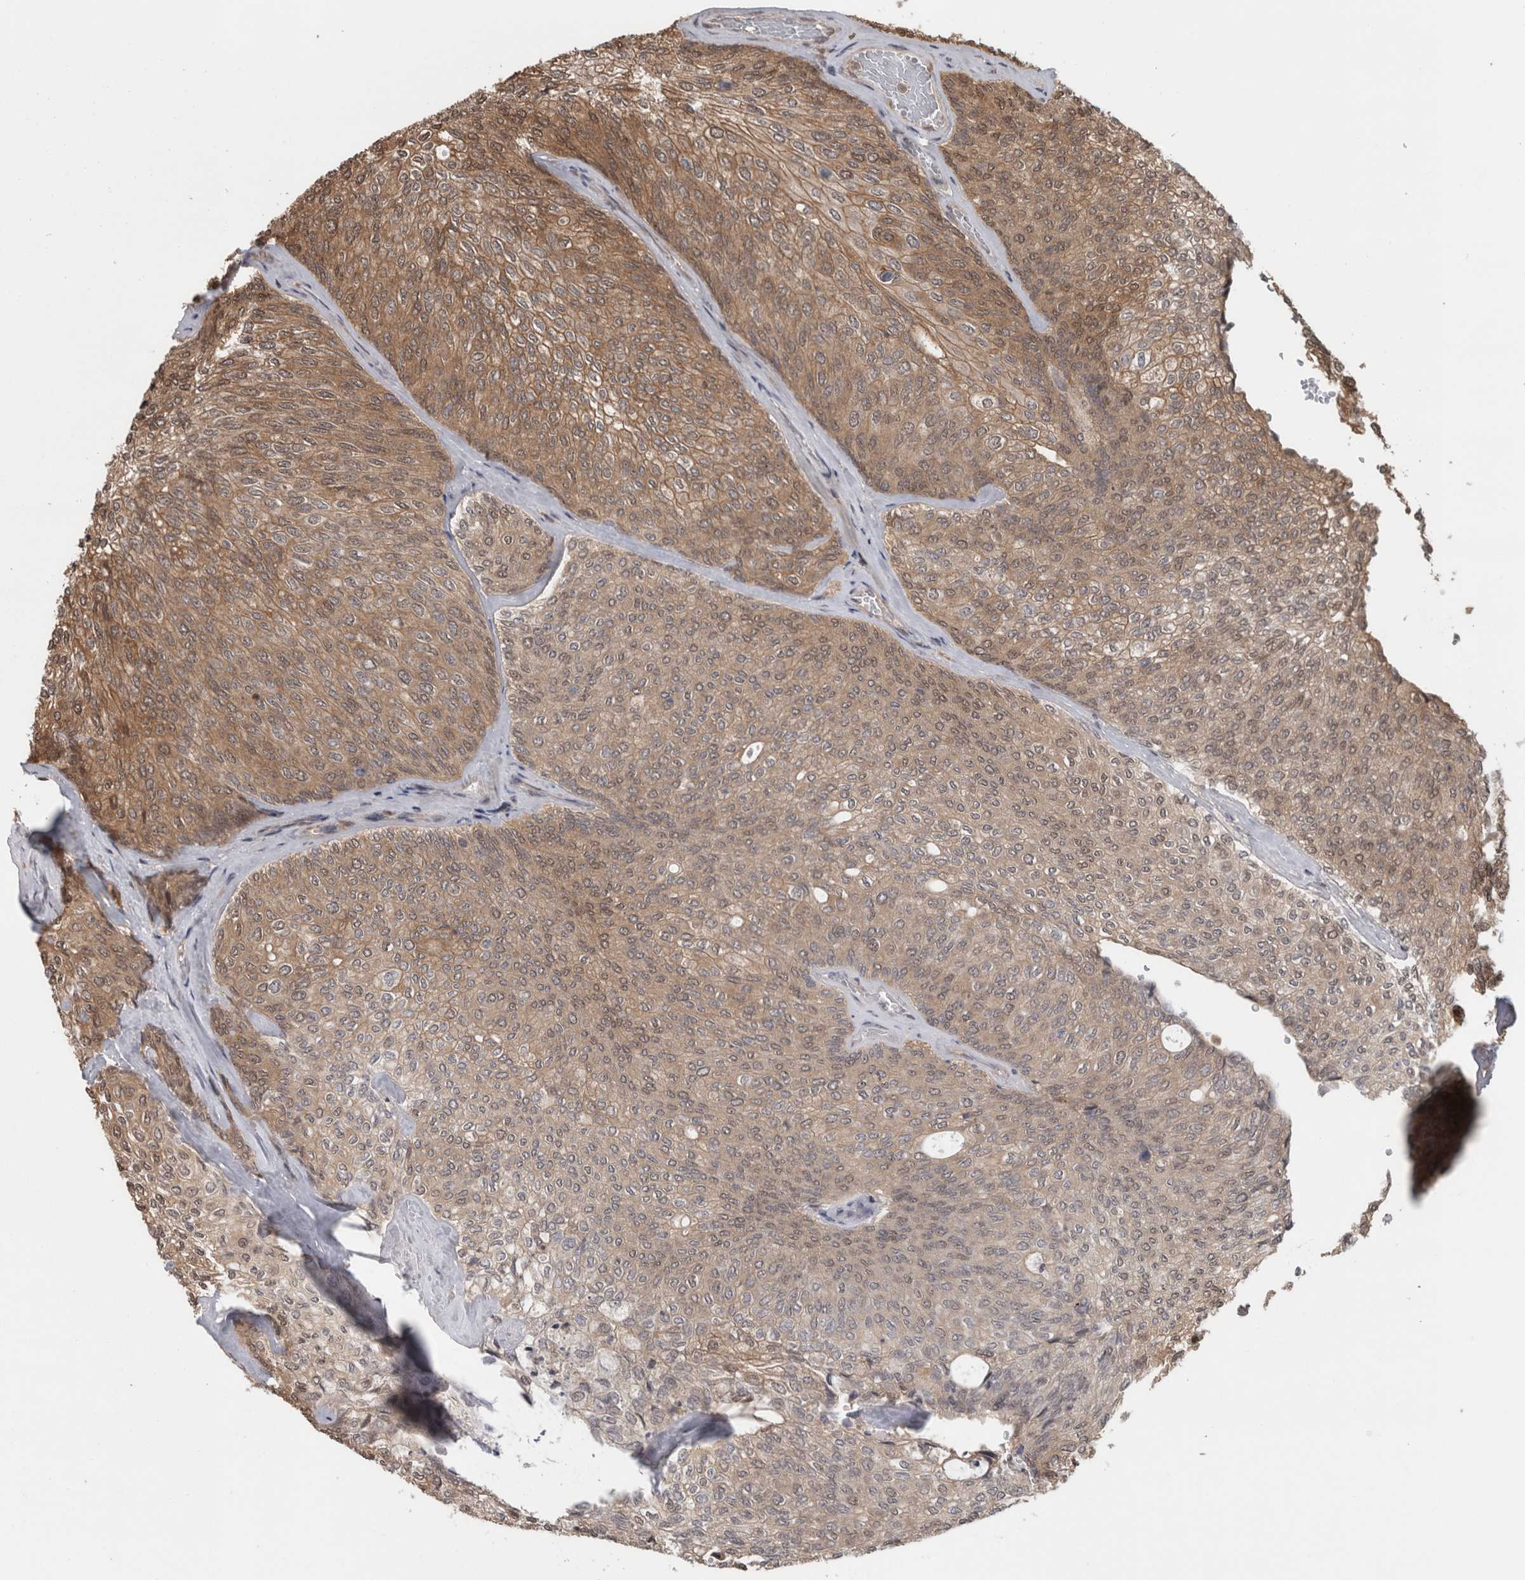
{"staining": {"intensity": "moderate", "quantity": ">75%", "location": "cytoplasmic/membranous,nuclear"}, "tissue": "urothelial cancer", "cell_type": "Tumor cells", "image_type": "cancer", "snomed": [{"axis": "morphology", "description": "Urothelial carcinoma, Low grade"}, {"axis": "topography", "description": "Urinary bladder"}], "caption": "The image reveals staining of urothelial cancer, revealing moderate cytoplasmic/membranous and nuclear protein positivity (brown color) within tumor cells.", "gene": "TDRD7", "patient": {"sex": "female", "age": 79}}